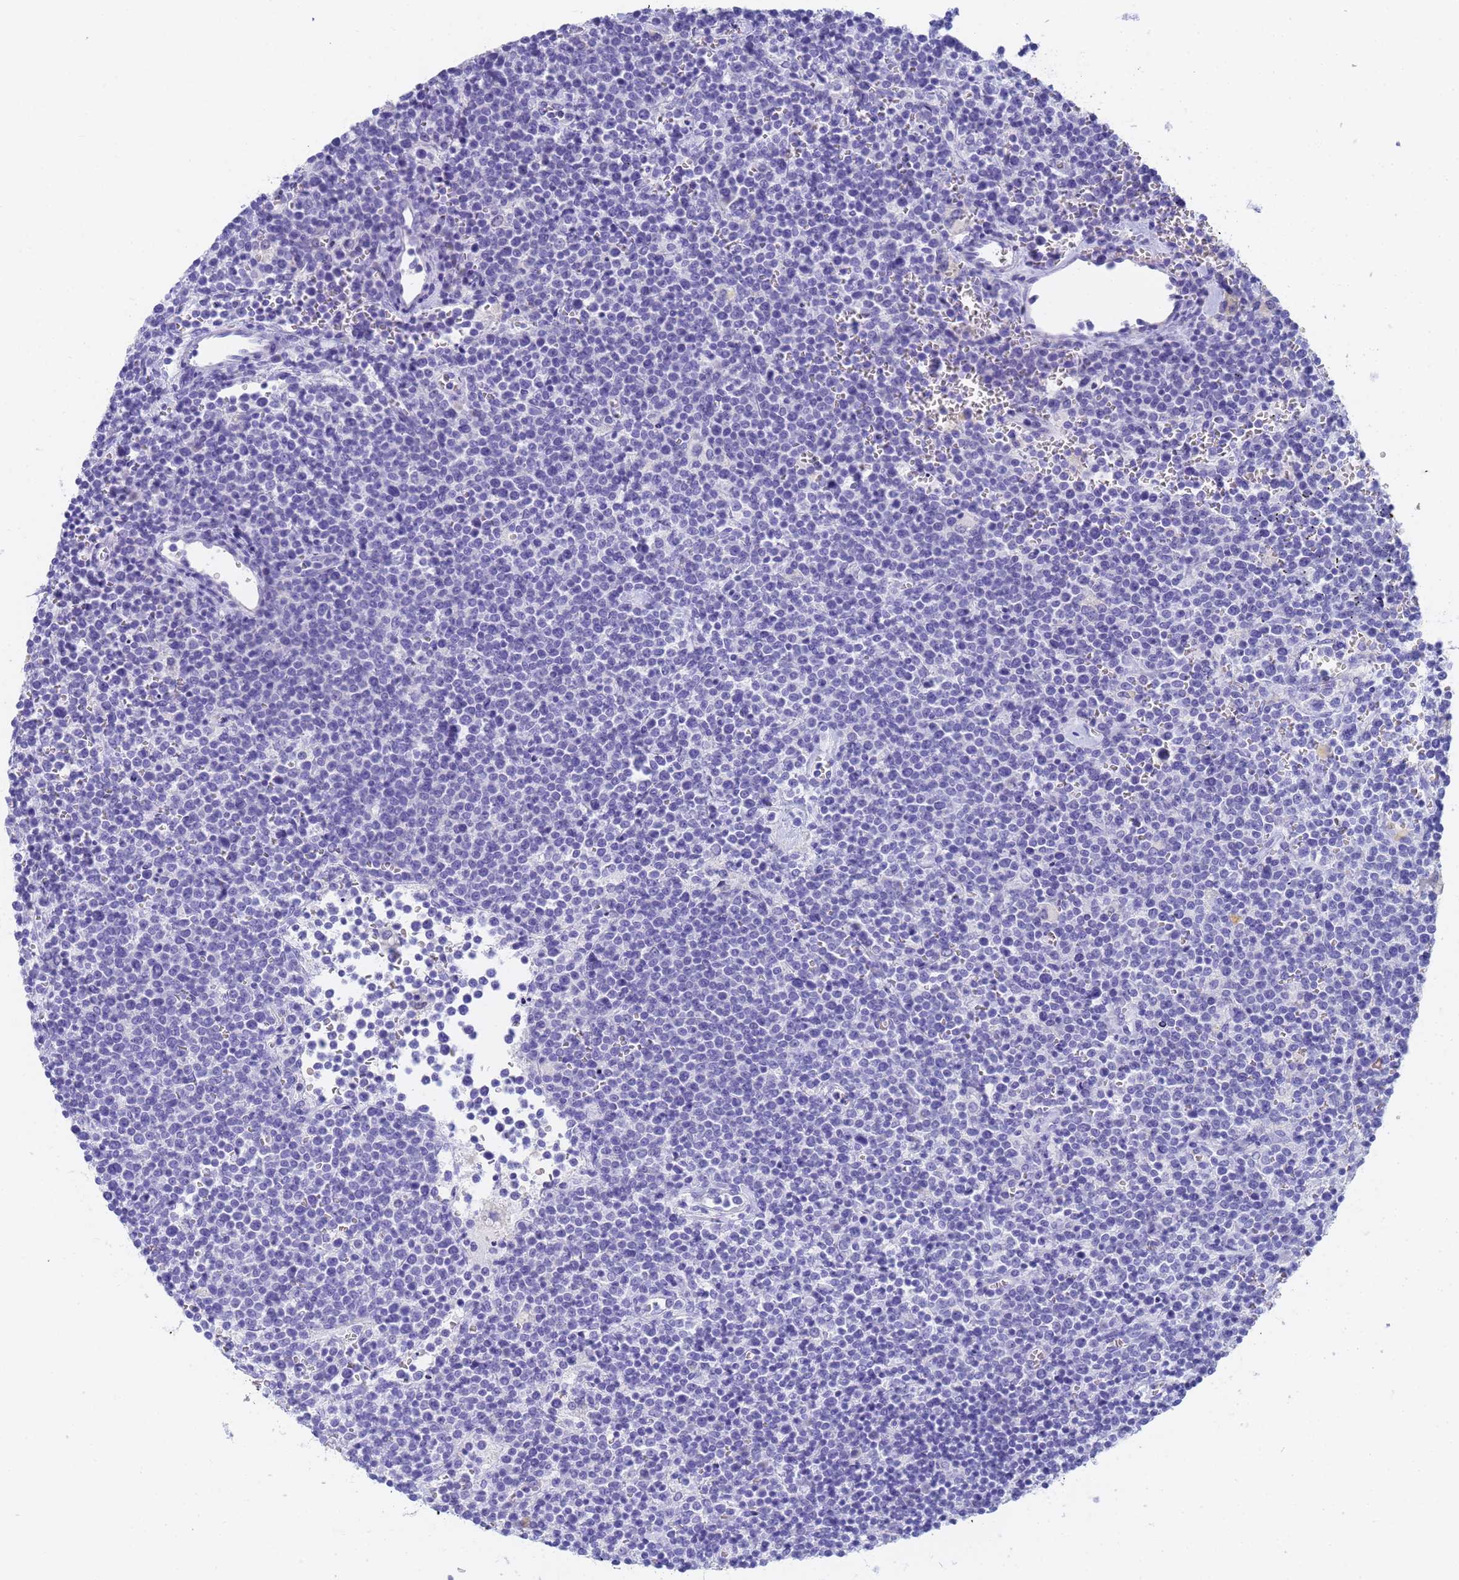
{"staining": {"intensity": "negative", "quantity": "none", "location": "none"}, "tissue": "lymphoma", "cell_type": "Tumor cells", "image_type": "cancer", "snomed": [{"axis": "morphology", "description": "Malignant lymphoma, non-Hodgkin's type, High grade"}, {"axis": "topography", "description": "Lymph node"}], "caption": "DAB (3,3'-diaminobenzidine) immunohistochemical staining of lymphoma shows no significant positivity in tumor cells.", "gene": "STATH", "patient": {"sex": "male", "age": 61}}